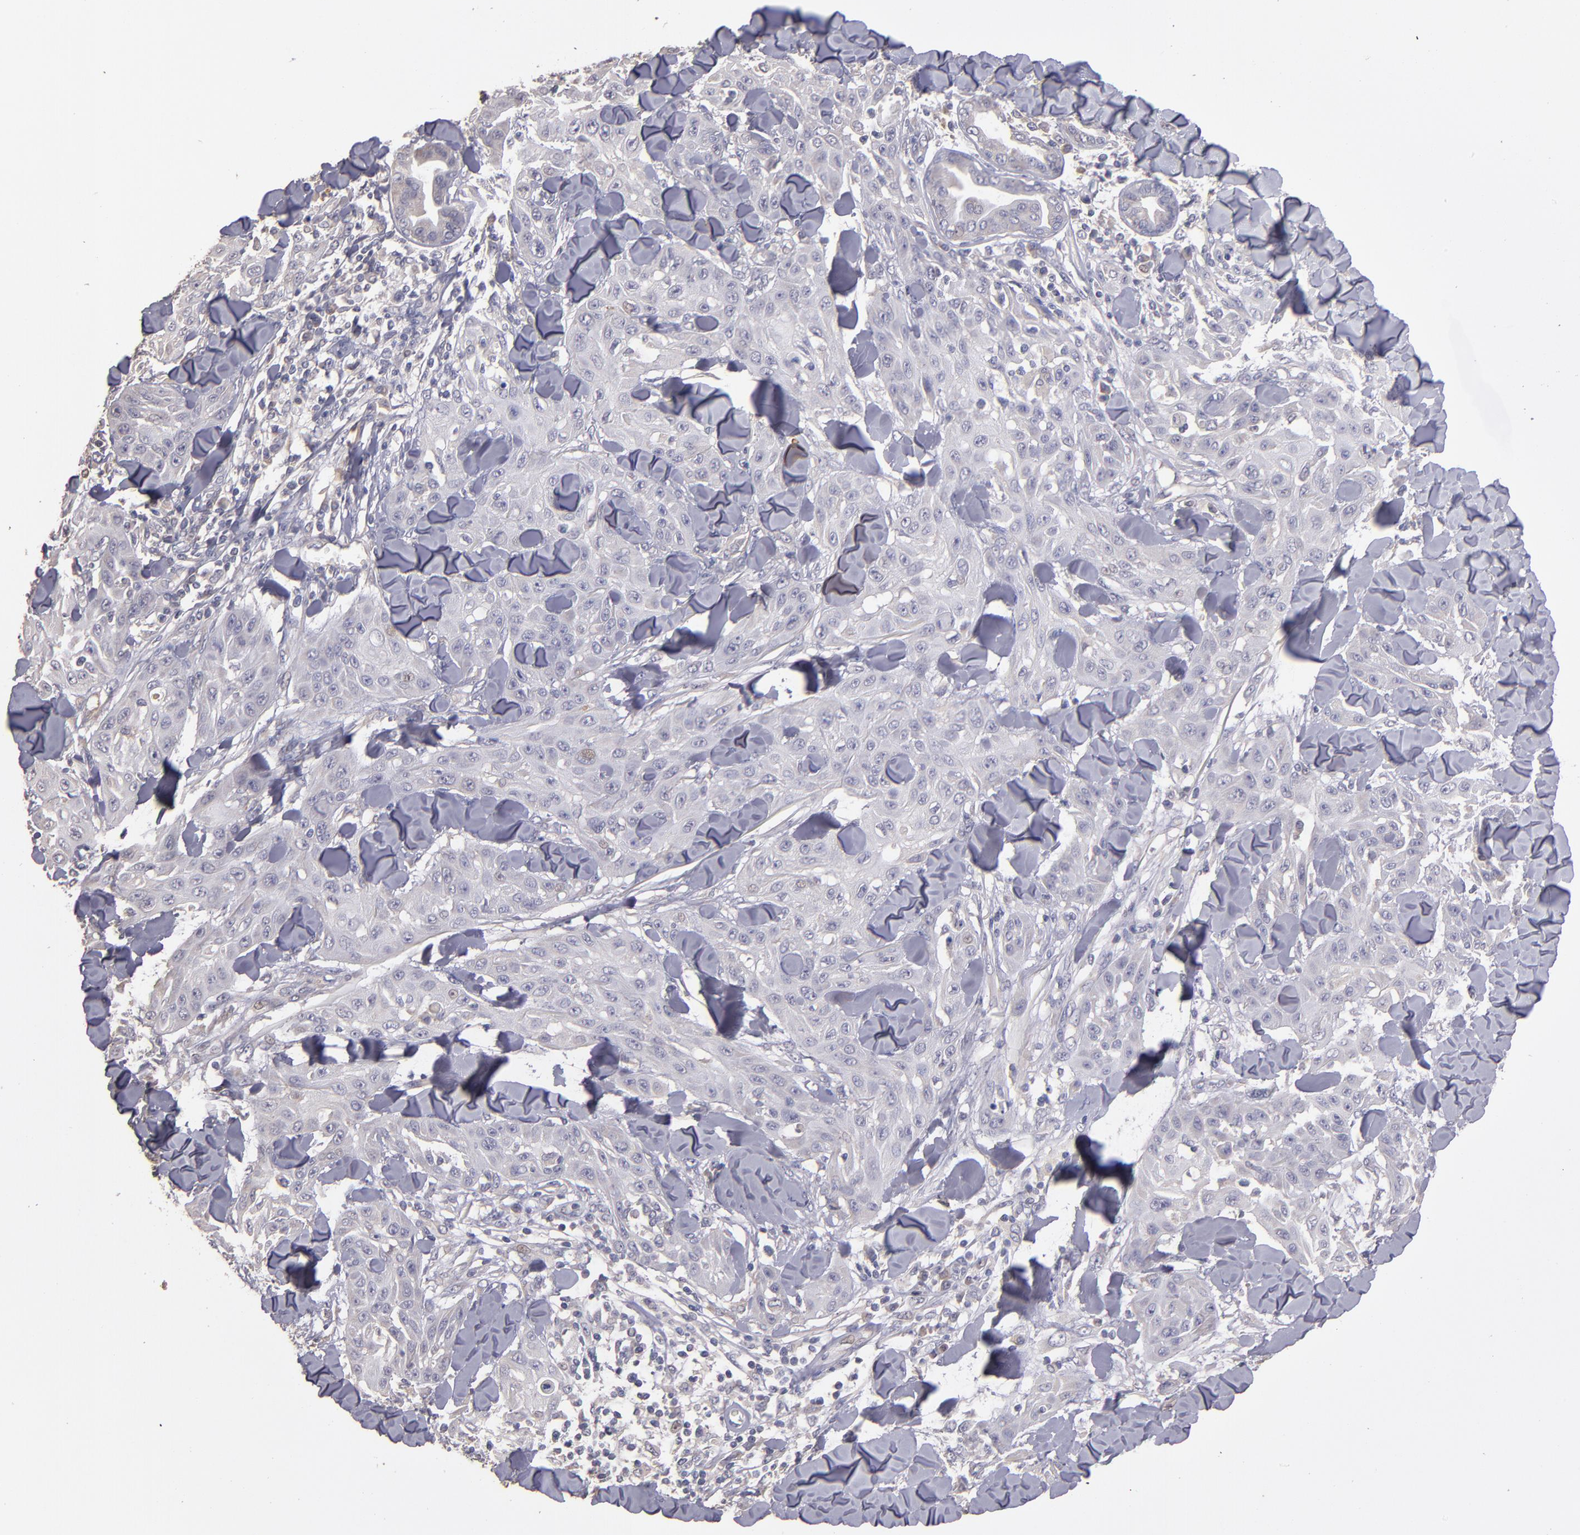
{"staining": {"intensity": "negative", "quantity": "none", "location": "none"}, "tissue": "skin cancer", "cell_type": "Tumor cells", "image_type": "cancer", "snomed": [{"axis": "morphology", "description": "Squamous cell carcinoma, NOS"}, {"axis": "topography", "description": "Skin"}], "caption": "IHC of skin cancer demonstrates no positivity in tumor cells. Brightfield microscopy of immunohistochemistry stained with DAB (brown) and hematoxylin (blue), captured at high magnification.", "gene": "GNAZ", "patient": {"sex": "male", "age": 24}}